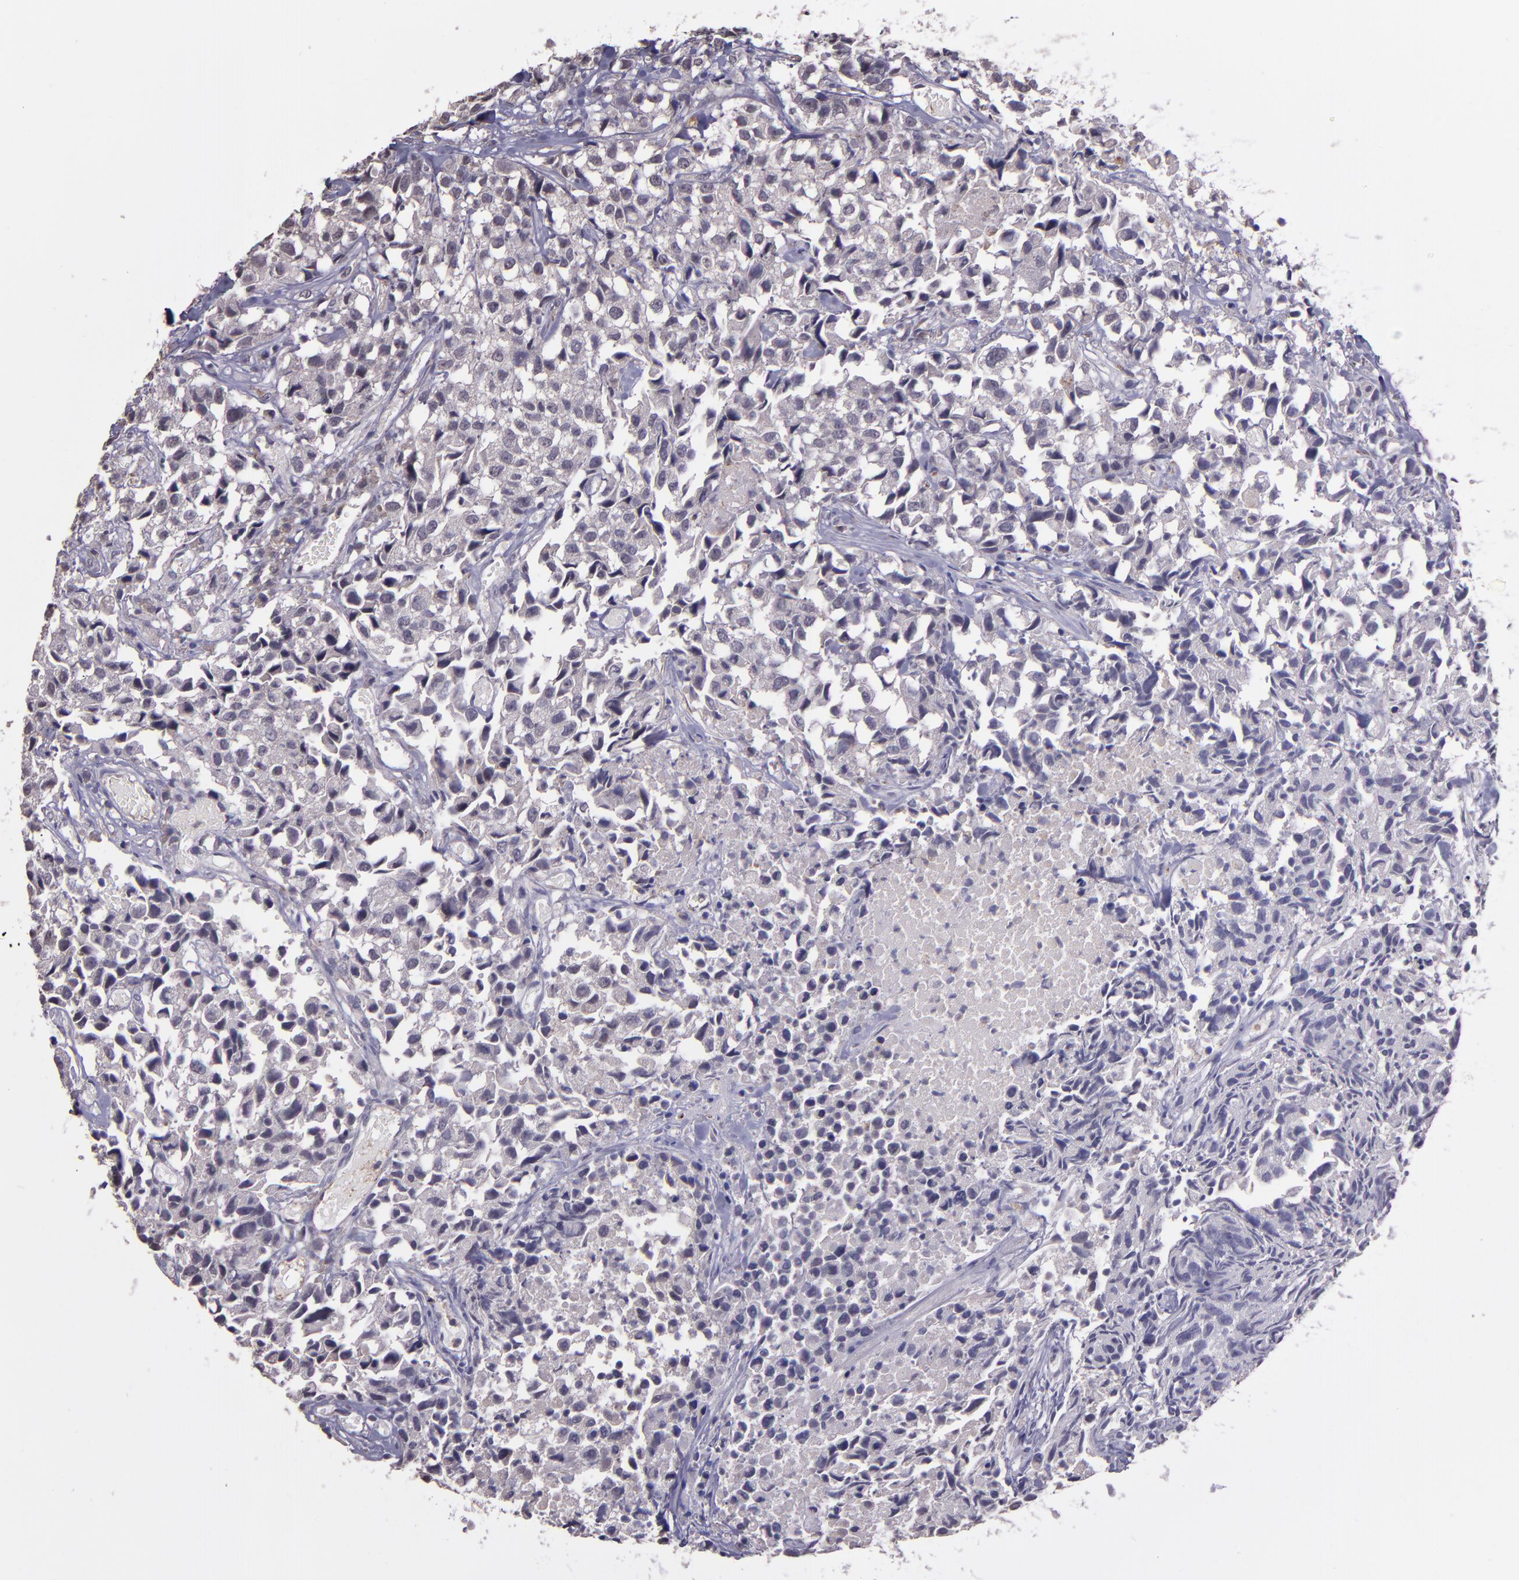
{"staining": {"intensity": "negative", "quantity": "none", "location": "none"}, "tissue": "urothelial cancer", "cell_type": "Tumor cells", "image_type": "cancer", "snomed": [{"axis": "morphology", "description": "Urothelial carcinoma, High grade"}, {"axis": "topography", "description": "Urinary bladder"}], "caption": "There is no significant expression in tumor cells of urothelial cancer. (Brightfield microscopy of DAB (3,3'-diaminobenzidine) immunohistochemistry at high magnification).", "gene": "TAF7L", "patient": {"sex": "female", "age": 75}}